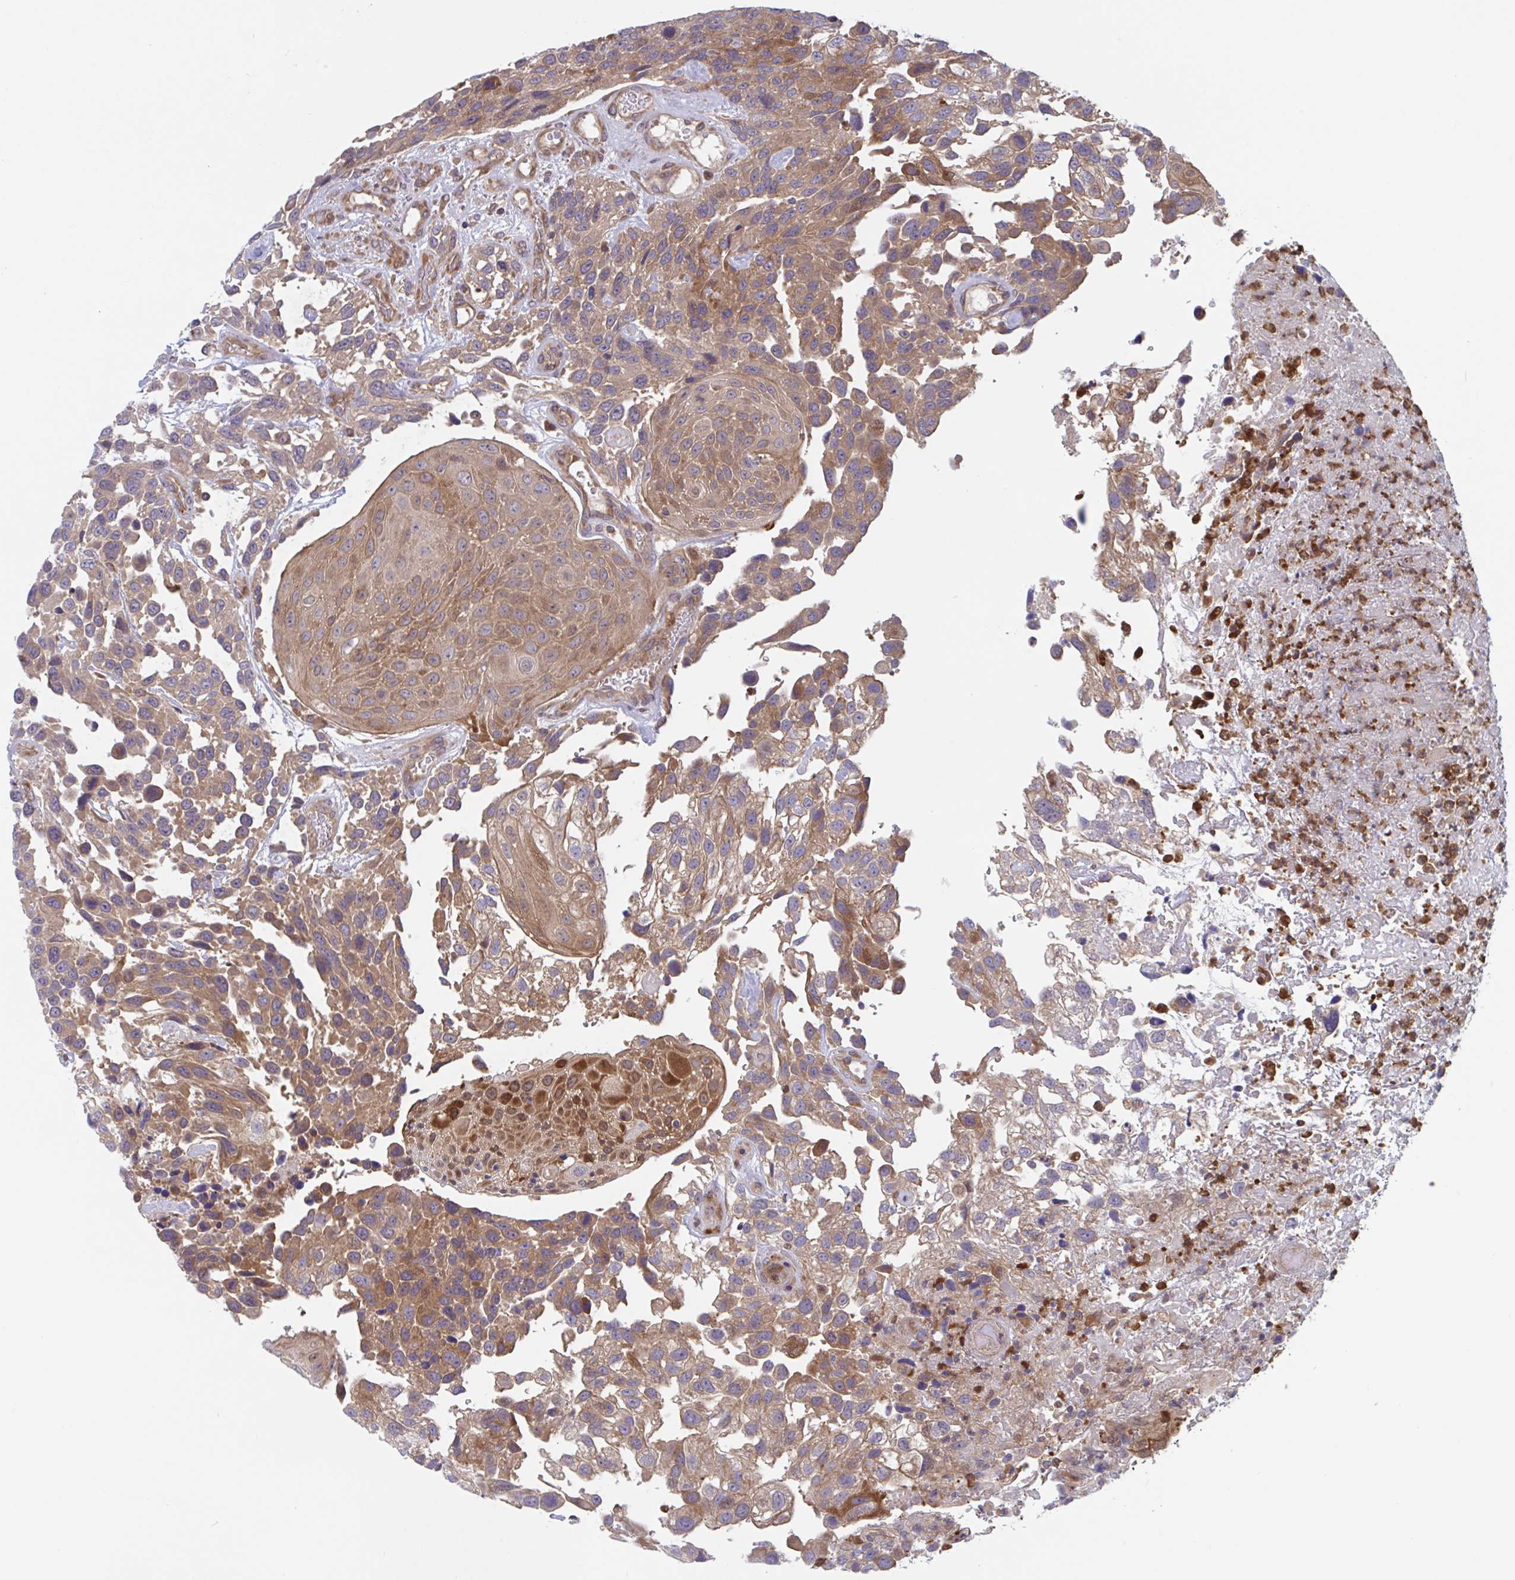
{"staining": {"intensity": "moderate", "quantity": ">75%", "location": "cytoplasmic/membranous"}, "tissue": "urothelial cancer", "cell_type": "Tumor cells", "image_type": "cancer", "snomed": [{"axis": "morphology", "description": "Urothelial carcinoma, High grade"}, {"axis": "topography", "description": "Urinary bladder"}], "caption": "Urothelial cancer was stained to show a protein in brown. There is medium levels of moderate cytoplasmic/membranous expression in about >75% of tumor cells.", "gene": "LMNTD2", "patient": {"sex": "female", "age": 70}}